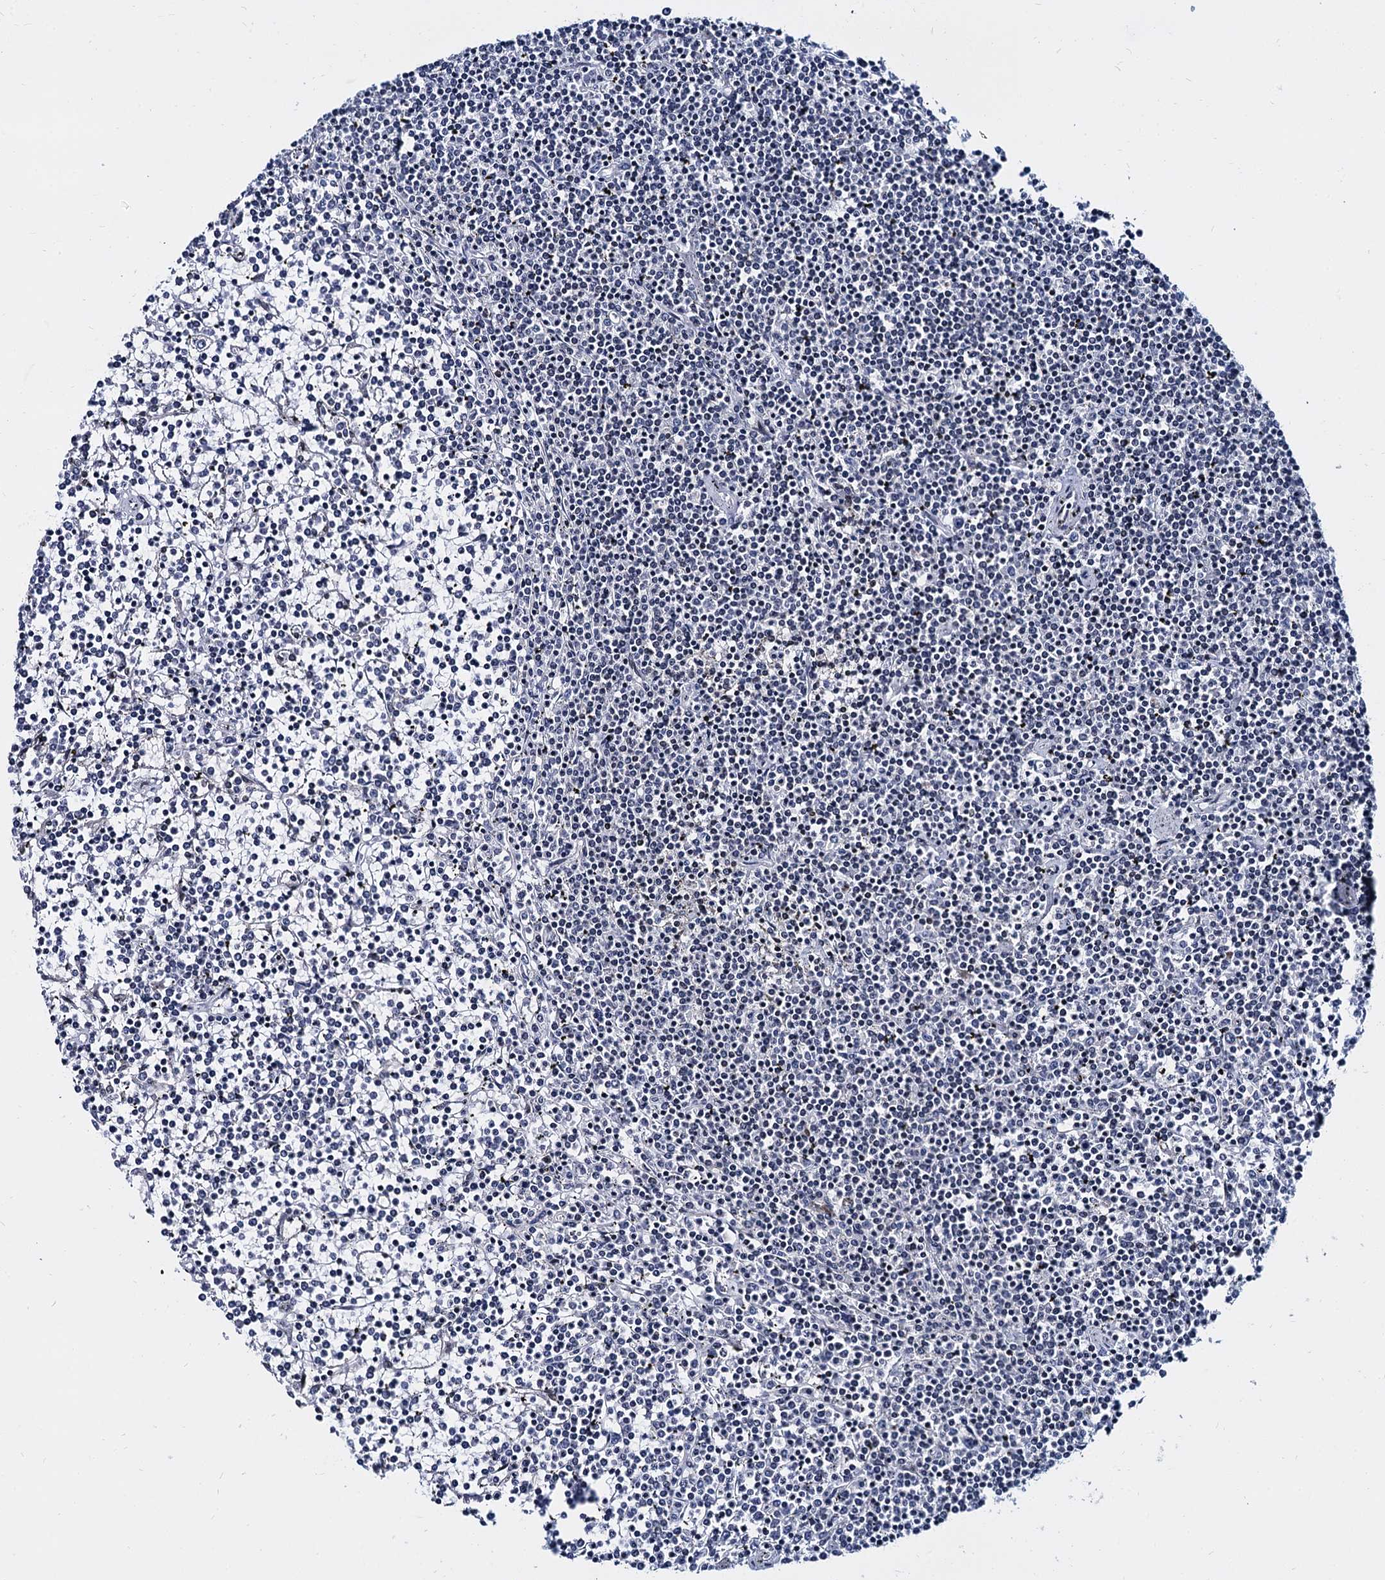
{"staining": {"intensity": "negative", "quantity": "none", "location": "none"}, "tissue": "lymphoma", "cell_type": "Tumor cells", "image_type": "cancer", "snomed": [{"axis": "morphology", "description": "Malignant lymphoma, non-Hodgkin's type, Low grade"}, {"axis": "topography", "description": "Spleen"}], "caption": "Tumor cells are negative for brown protein staining in low-grade malignant lymphoma, non-Hodgkin's type. (DAB (3,3'-diaminobenzidine) immunohistochemistry (IHC) visualized using brightfield microscopy, high magnification).", "gene": "CMAS", "patient": {"sex": "female", "age": 19}}